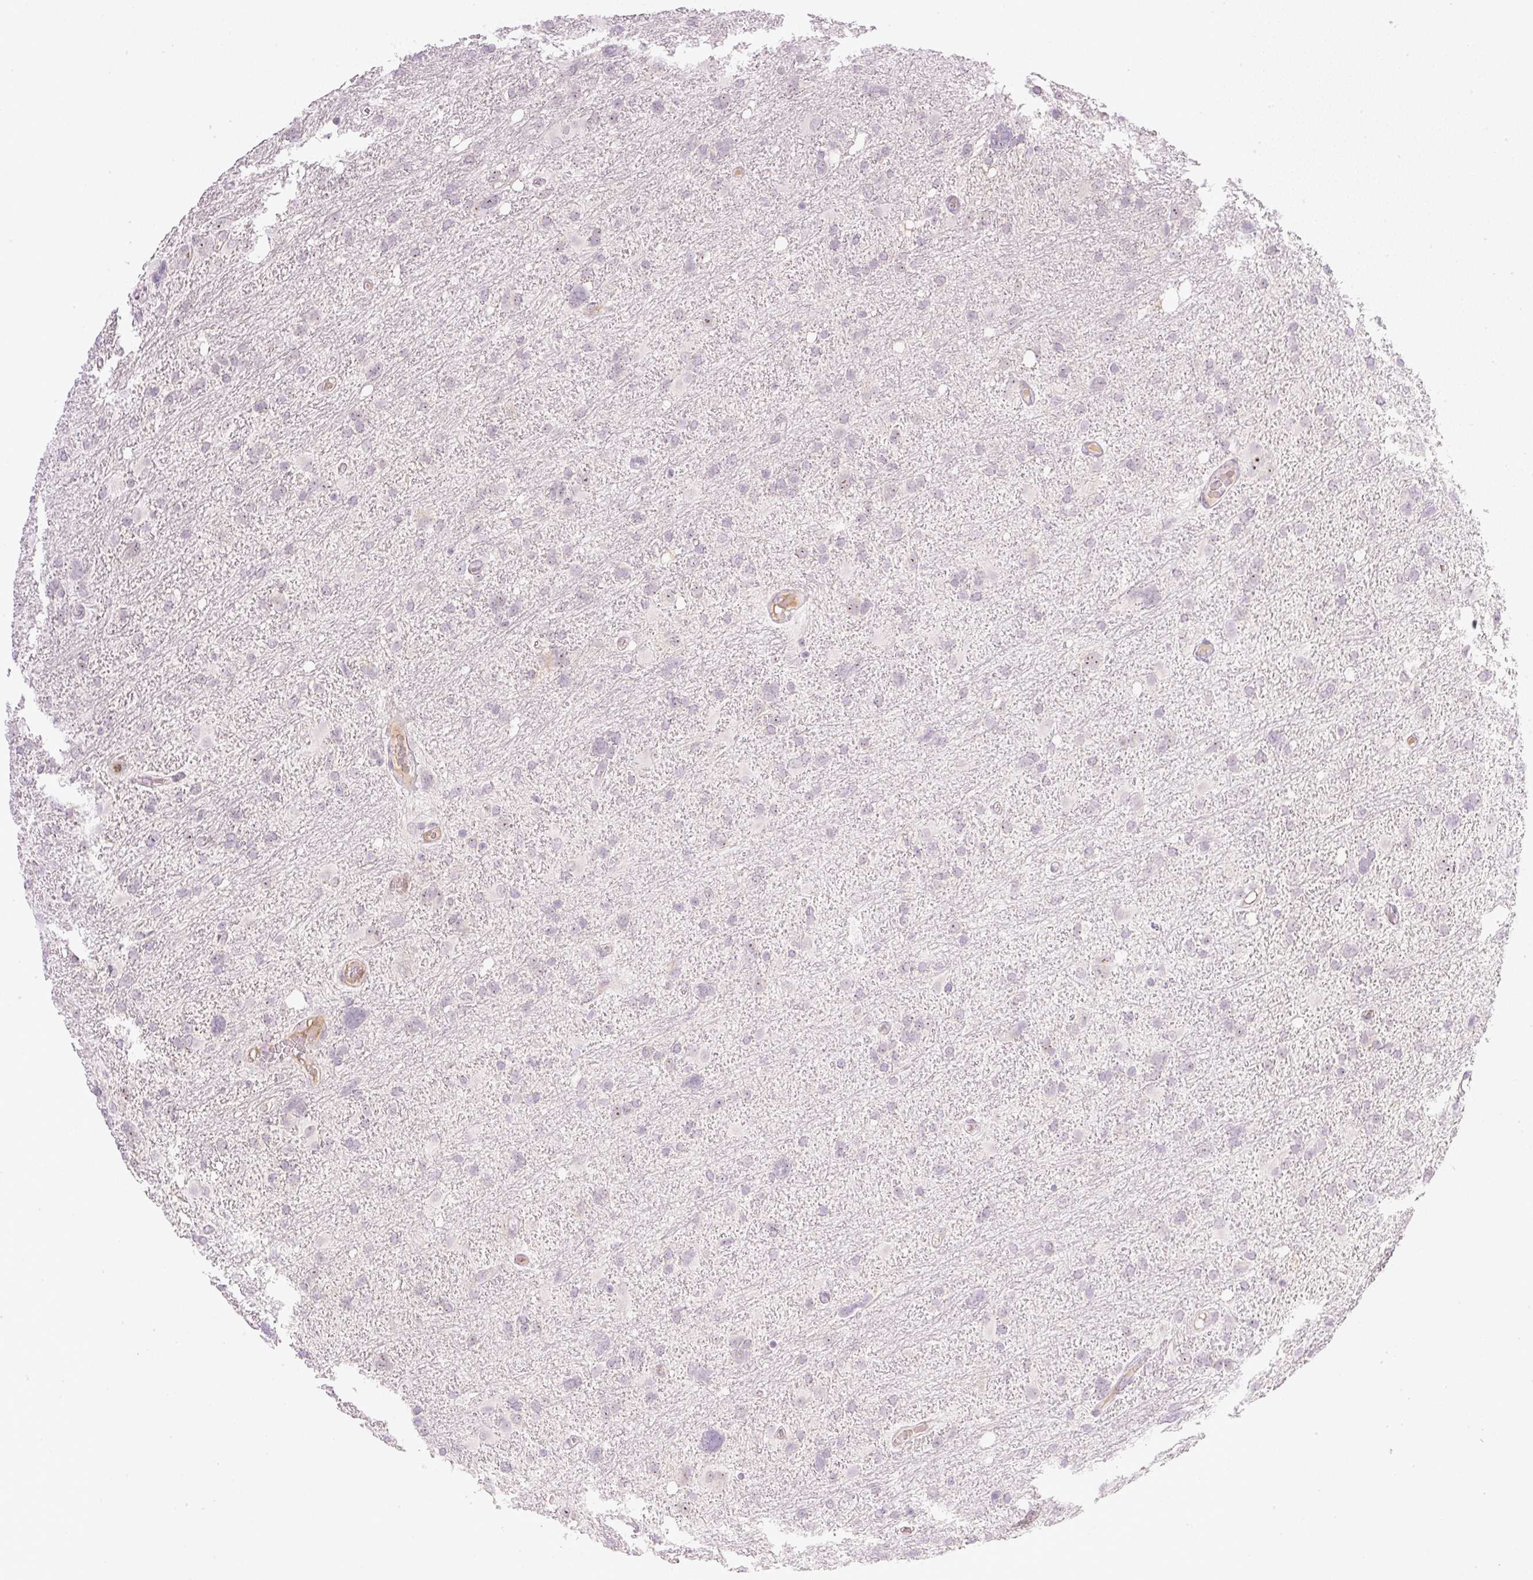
{"staining": {"intensity": "negative", "quantity": "none", "location": "none"}, "tissue": "glioma", "cell_type": "Tumor cells", "image_type": "cancer", "snomed": [{"axis": "morphology", "description": "Glioma, malignant, High grade"}, {"axis": "topography", "description": "Brain"}], "caption": "High magnification brightfield microscopy of malignant glioma (high-grade) stained with DAB (3,3'-diaminobenzidine) (brown) and counterstained with hematoxylin (blue): tumor cells show no significant positivity.", "gene": "AAR2", "patient": {"sex": "male", "age": 61}}